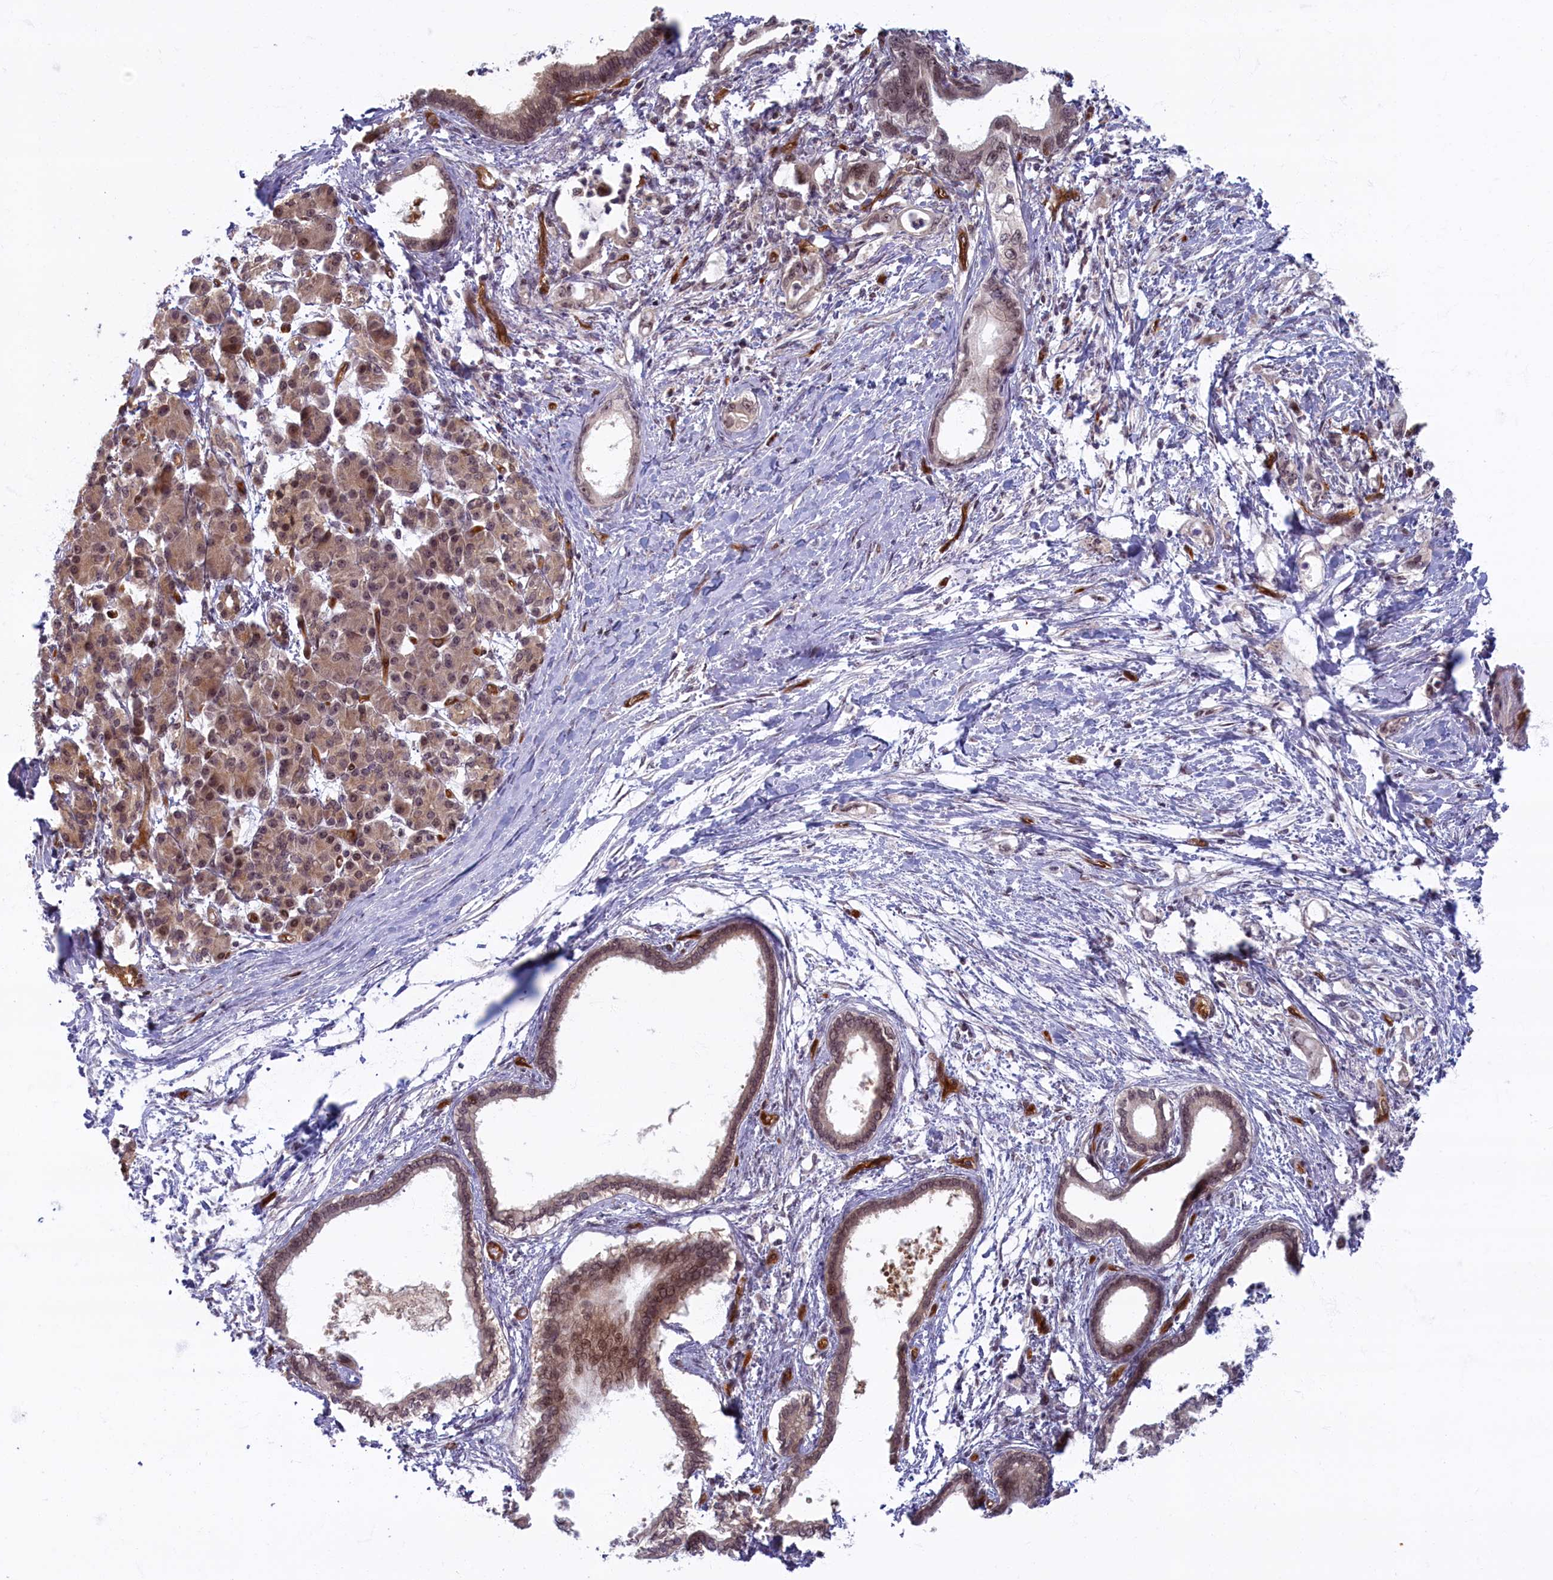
{"staining": {"intensity": "moderate", "quantity": ">75%", "location": "cytoplasmic/membranous,nuclear"}, "tissue": "pancreatic cancer", "cell_type": "Tumor cells", "image_type": "cancer", "snomed": [{"axis": "morphology", "description": "Adenocarcinoma, NOS"}, {"axis": "topography", "description": "Pancreas"}], "caption": "DAB immunohistochemical staining of pancreatic adenocarcinoma shows moderate cytoplasmic/membranous and nuclear protein positivity in approximately >75% of tumor cells. (DAB (3,3'-diaminobenzidine) IHC, brown staining for protein, blue staining for nuclei).", "gene": "SNRK", "patient": {"sex": "female", "age": 55}}